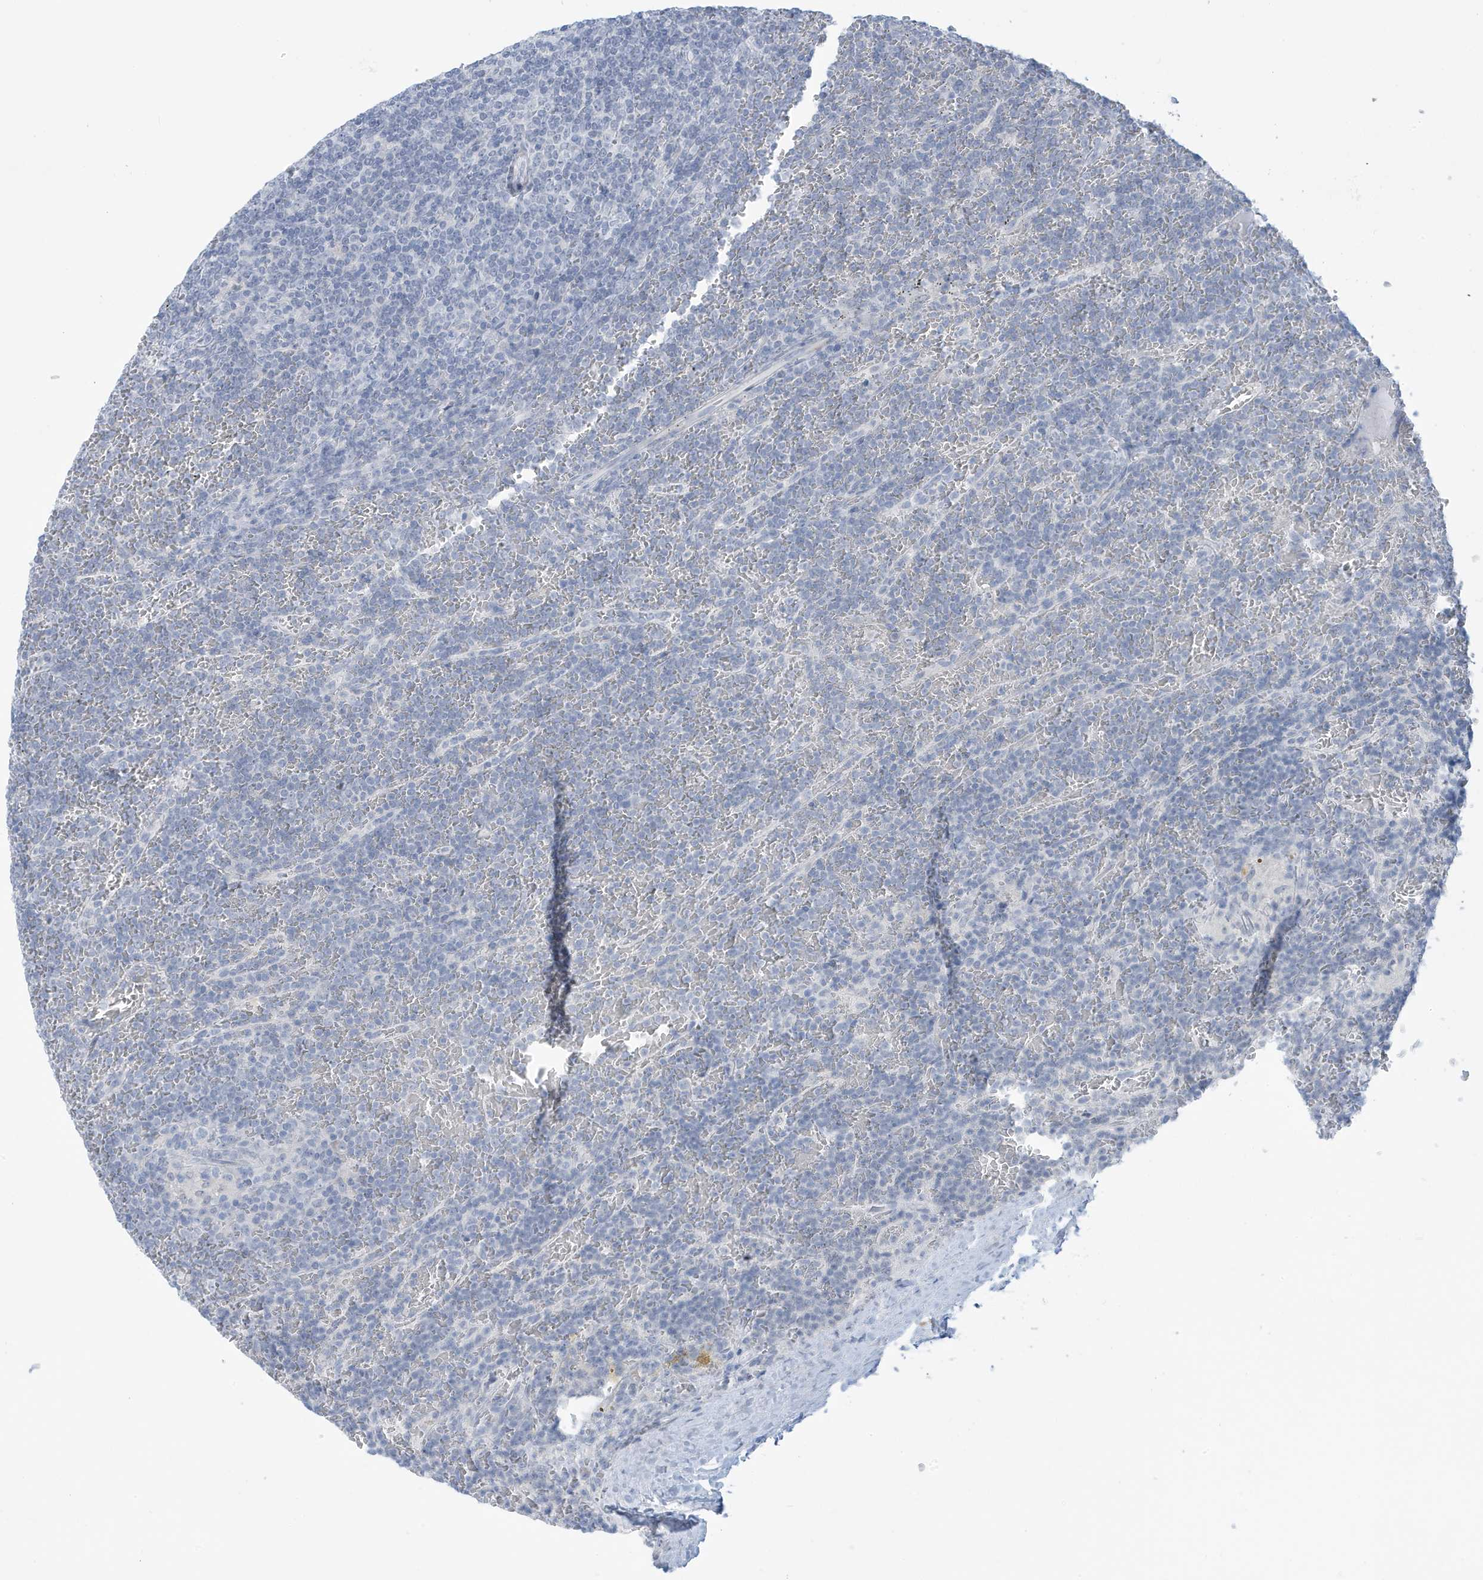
{"staining": {"intensity": "negative", "quantity": "none", "location": "none"}, "tissue": "lymphoma", "cell_type": "Tumor cells", "image_type": "cancer", "snomed": [{"axis": "morphology", "description": "Malignant lymphoma, non-Hodgkin's type, Low grade"}, {"axis": "topography", "description": "Spleen"}], "caption": "IHC histopathology image of neoplastic tissue: human malignant lymphoma, non-Hodgkin's type (low-grade) stained with DAB reveals no significant protein expression in tumor cells.", "gene": "PERM1", "patient": {"sex": "female", "age": 19}}